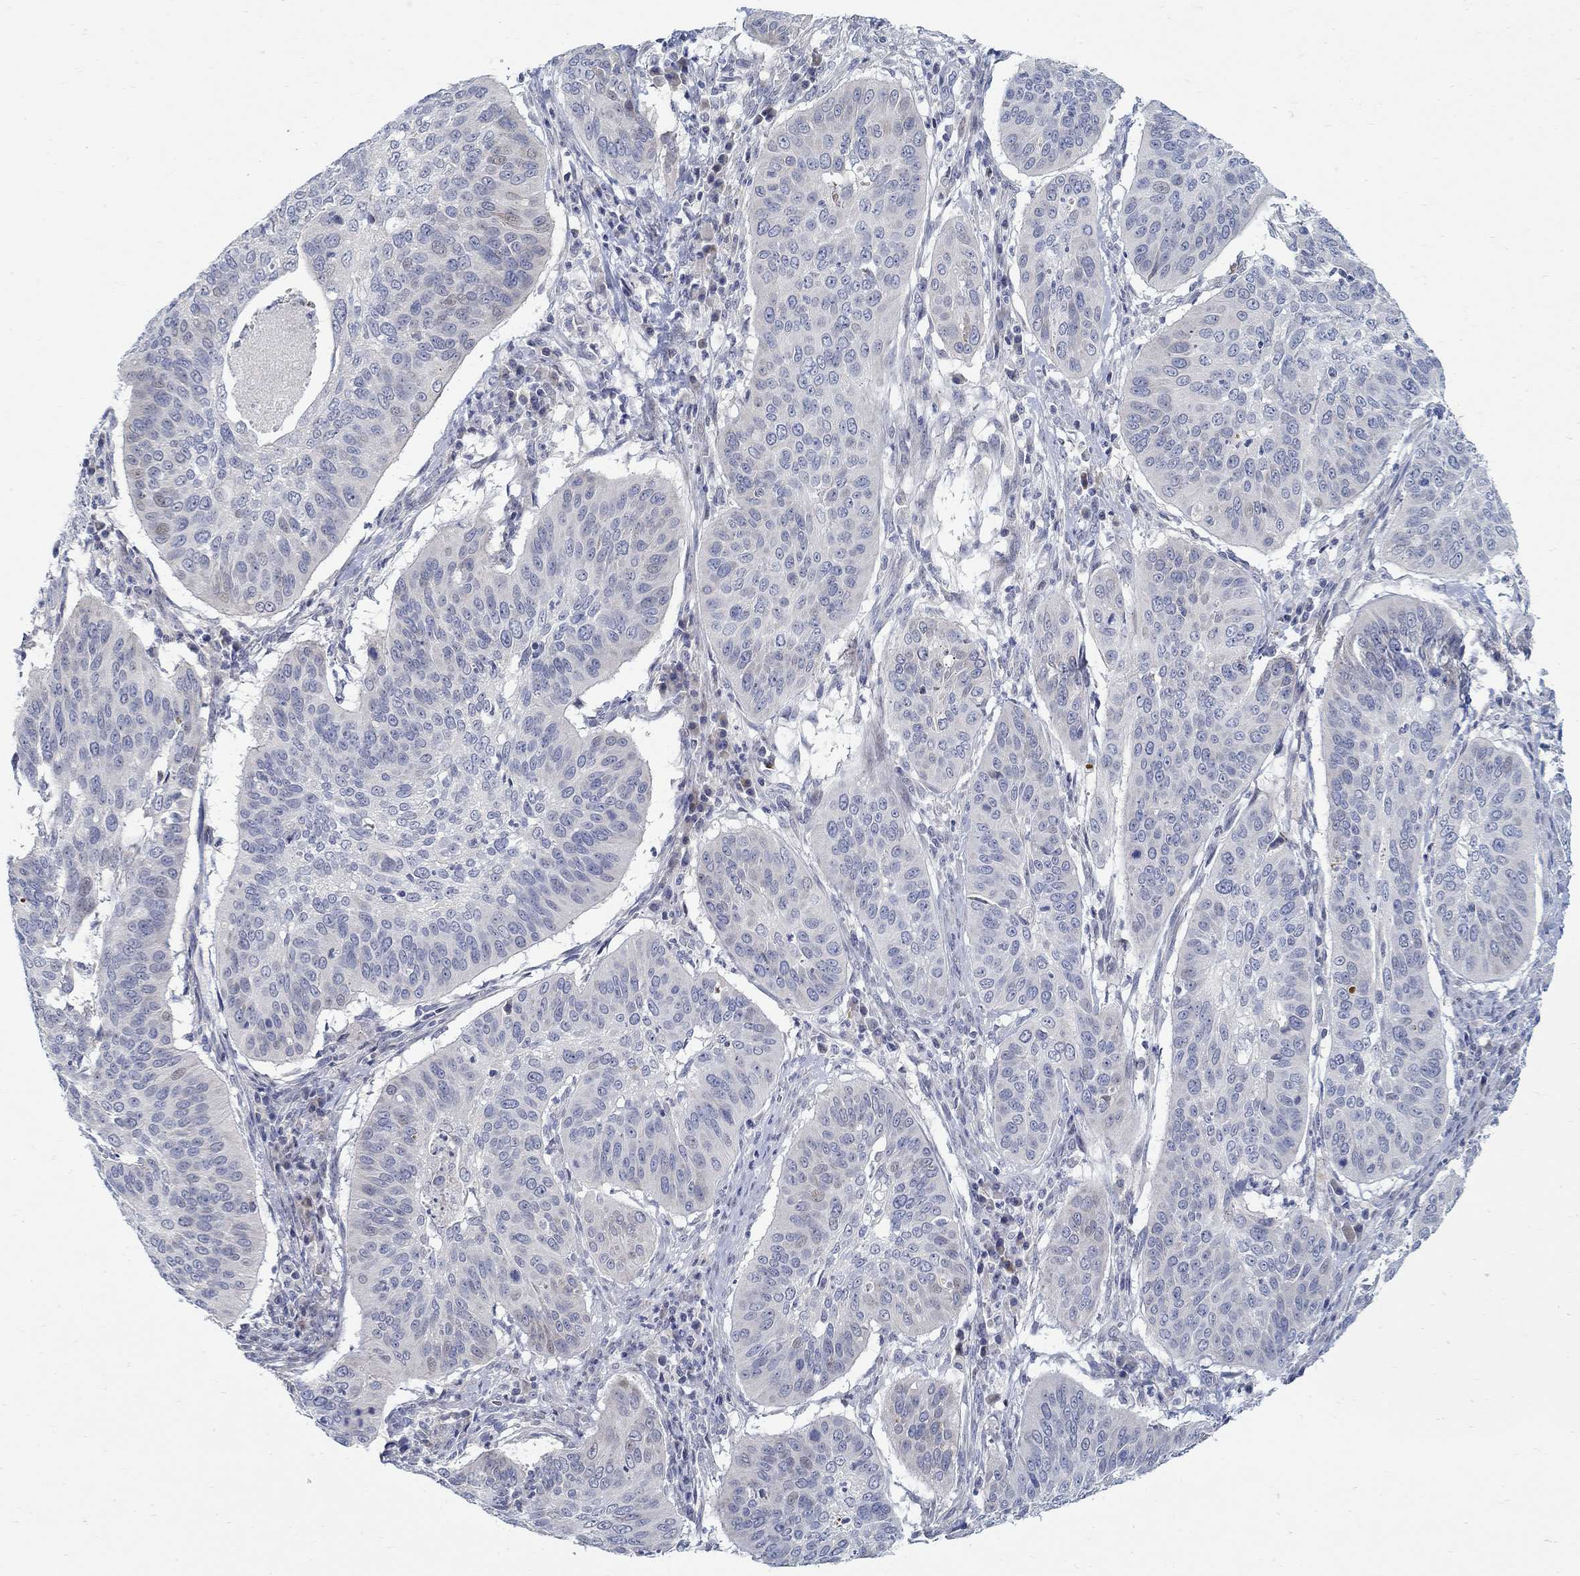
{"staining": {"intensity": "negative", "quantity": "none", "location": "none"}, "tissue": "cervical cancer", "cell_type": "Tumor cells", "image_type": "cancer", "snomed": [{"axis": "morphology", "description": "Normal tissue, NOS"}, {"axis": "morphology", "description": "Squamous cell carcinoma, NOS"}, {"axis": "topography", "description": "Cervix"}], "caption": "Immunohistochemistry (IHC) of human cervical cancer demonstrates no staining in tumor cells.", "gene": "ANO7", "patient": {"sex": "female", "age": 39}}